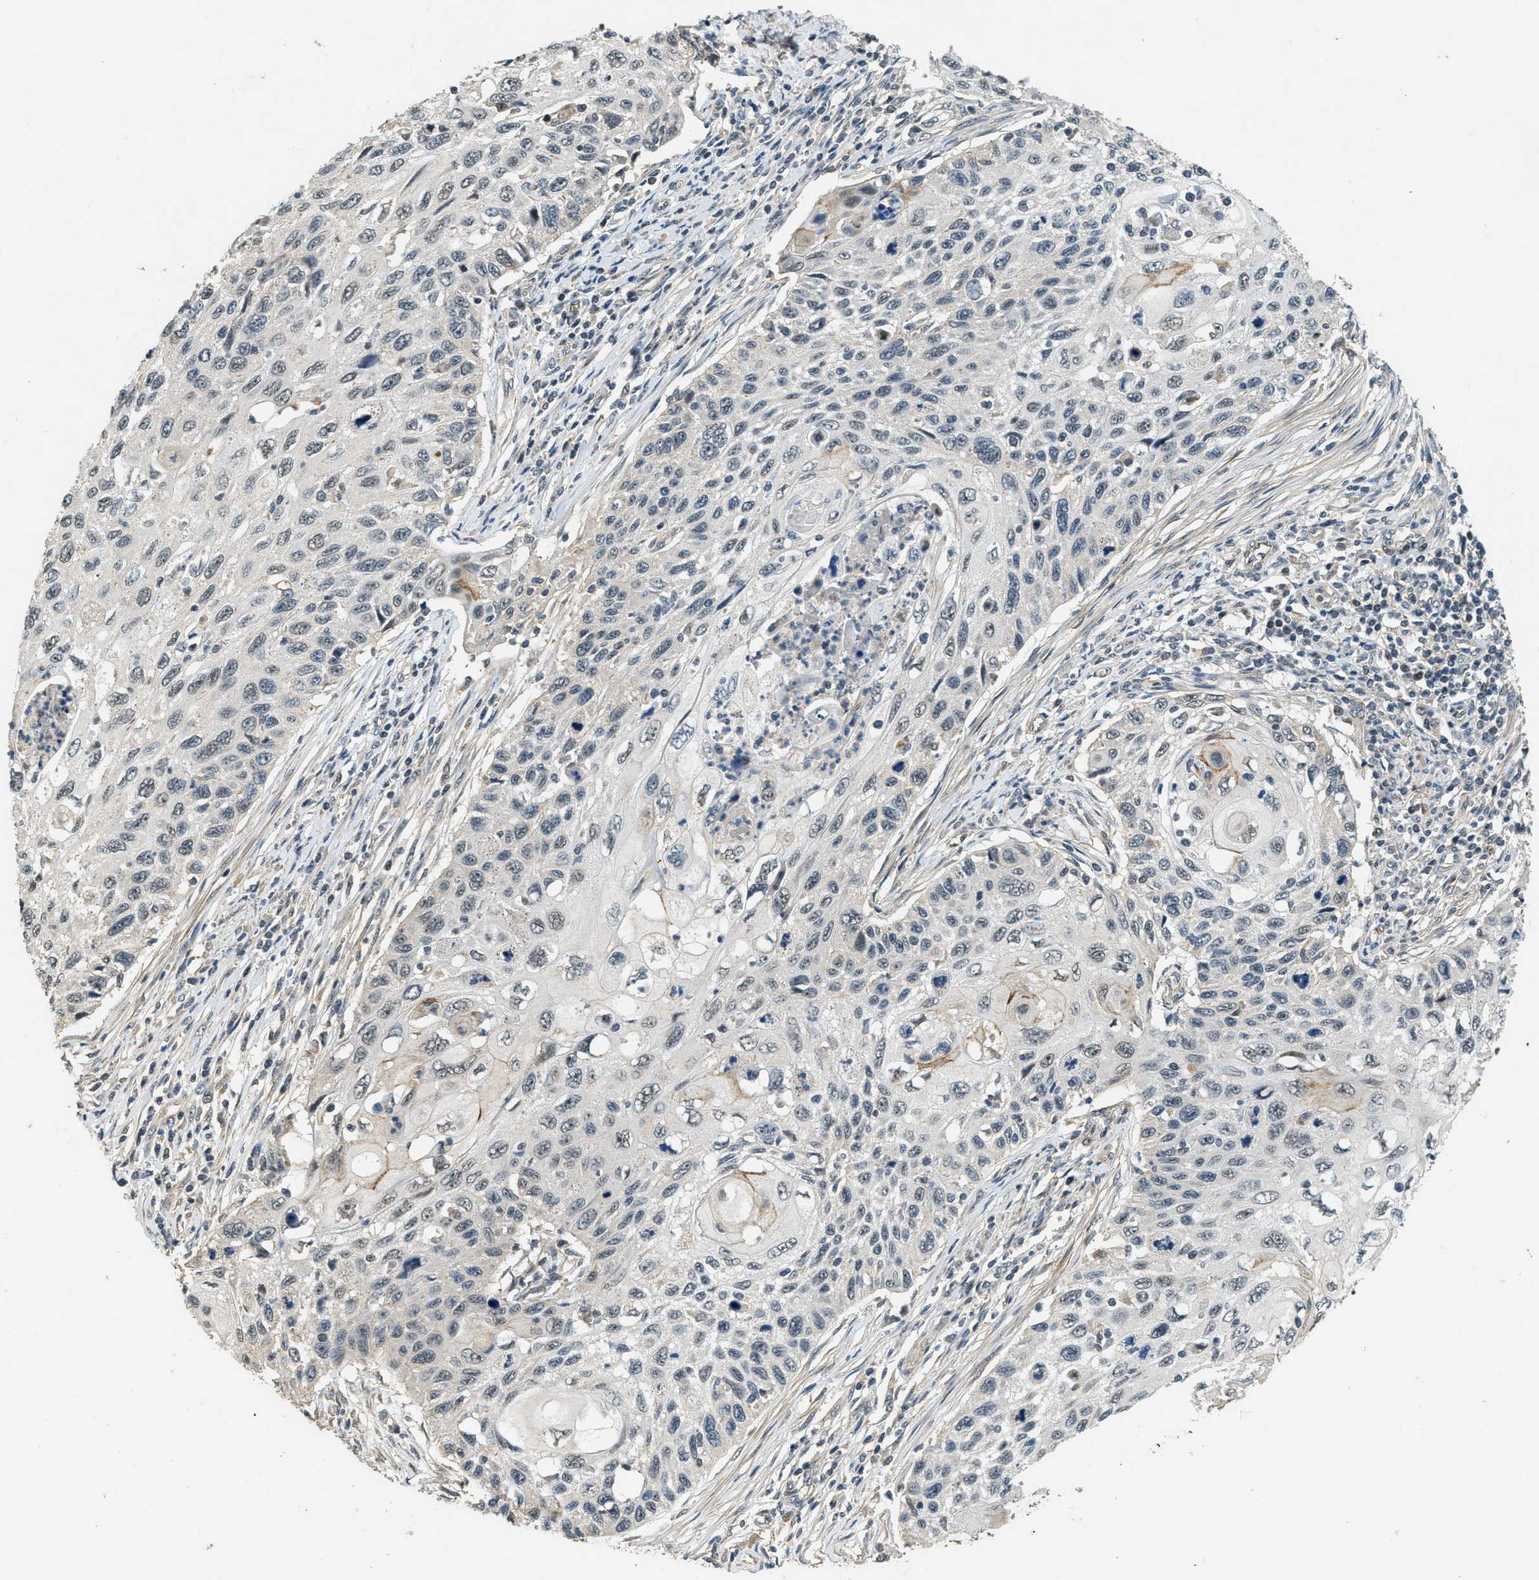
{"staining": {"intensity": "negative", "quantity": "none", "location": "none"}, "tissue": "cervical cancer", "cell_type": "Tumor cells", "image_type": "cancer", "snomed": [{"axis": "morphology", "description": "Squamous cell carcinoma, NOS"}, {"axis": "topography", "description": "Cervix"}], "caption": "An immunohistochemistry image of cervical cancer (squamous cell carcinoma) is shown. There is no staining in tumor cells of cervical cancer (squamous cell carcinoma).", "gene": "MED21", "patient": {"sex": "female", "age": 70}}